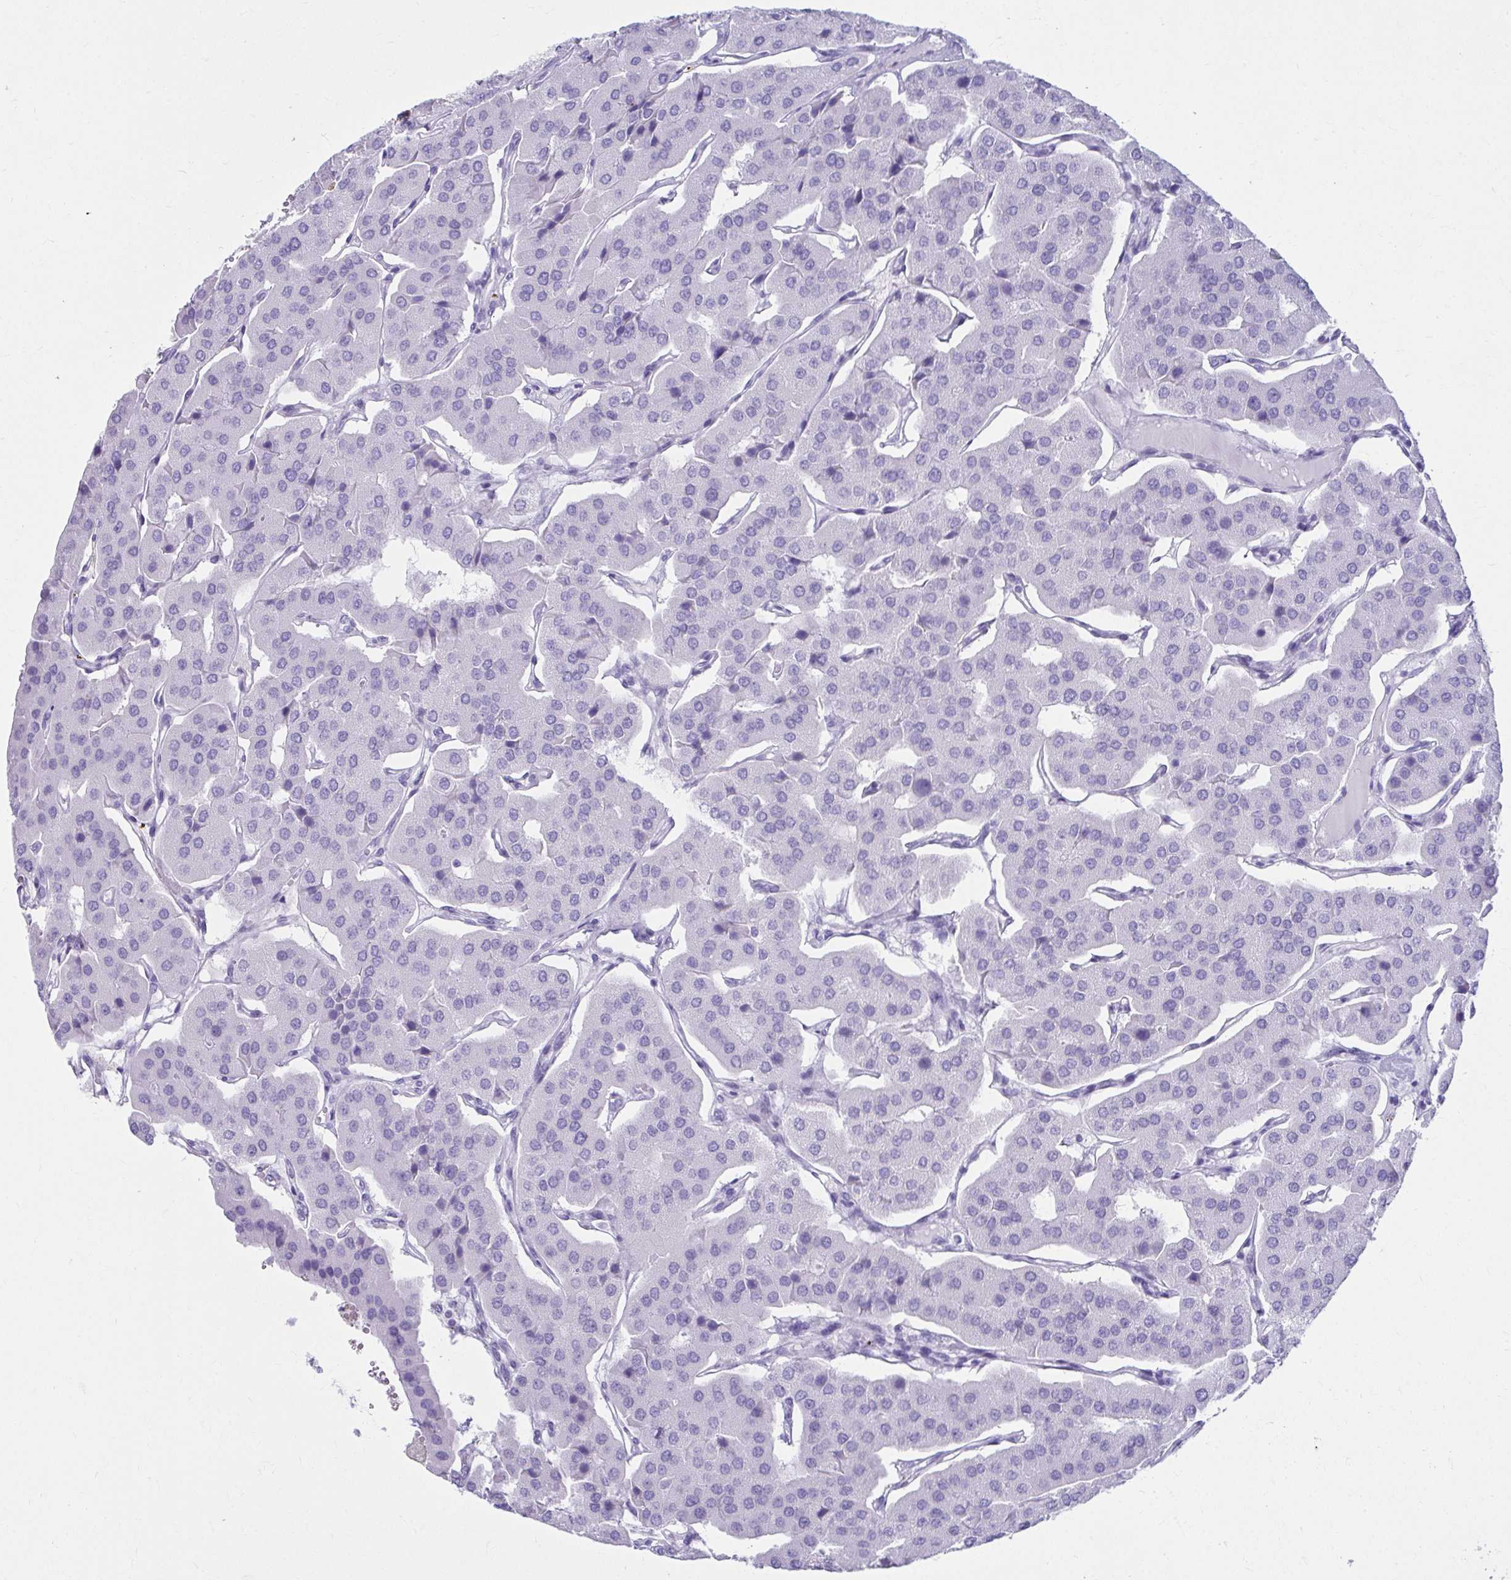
{"staining": {"intensity": "negative", "quantity": "none", "location": "none"}, "tissue": "parathyroid gland", "cell_type": "Glandular cells", "image_type": "normal", "snomed": [{"axis": "morphology", "description": "Normal tissue, NOS"}, {"axis": "morphology", "description": "Adenoma, NOS"}, {"axis": "topography", "description": "Parathyroid gland"}], "caption": "A high-resolution image shows IHC staining of benign parathyroid gland, which shows no significant positivity in glandular cells.", "gene": "ATP4B", "patient": {"sex": "female", "age": 86}}